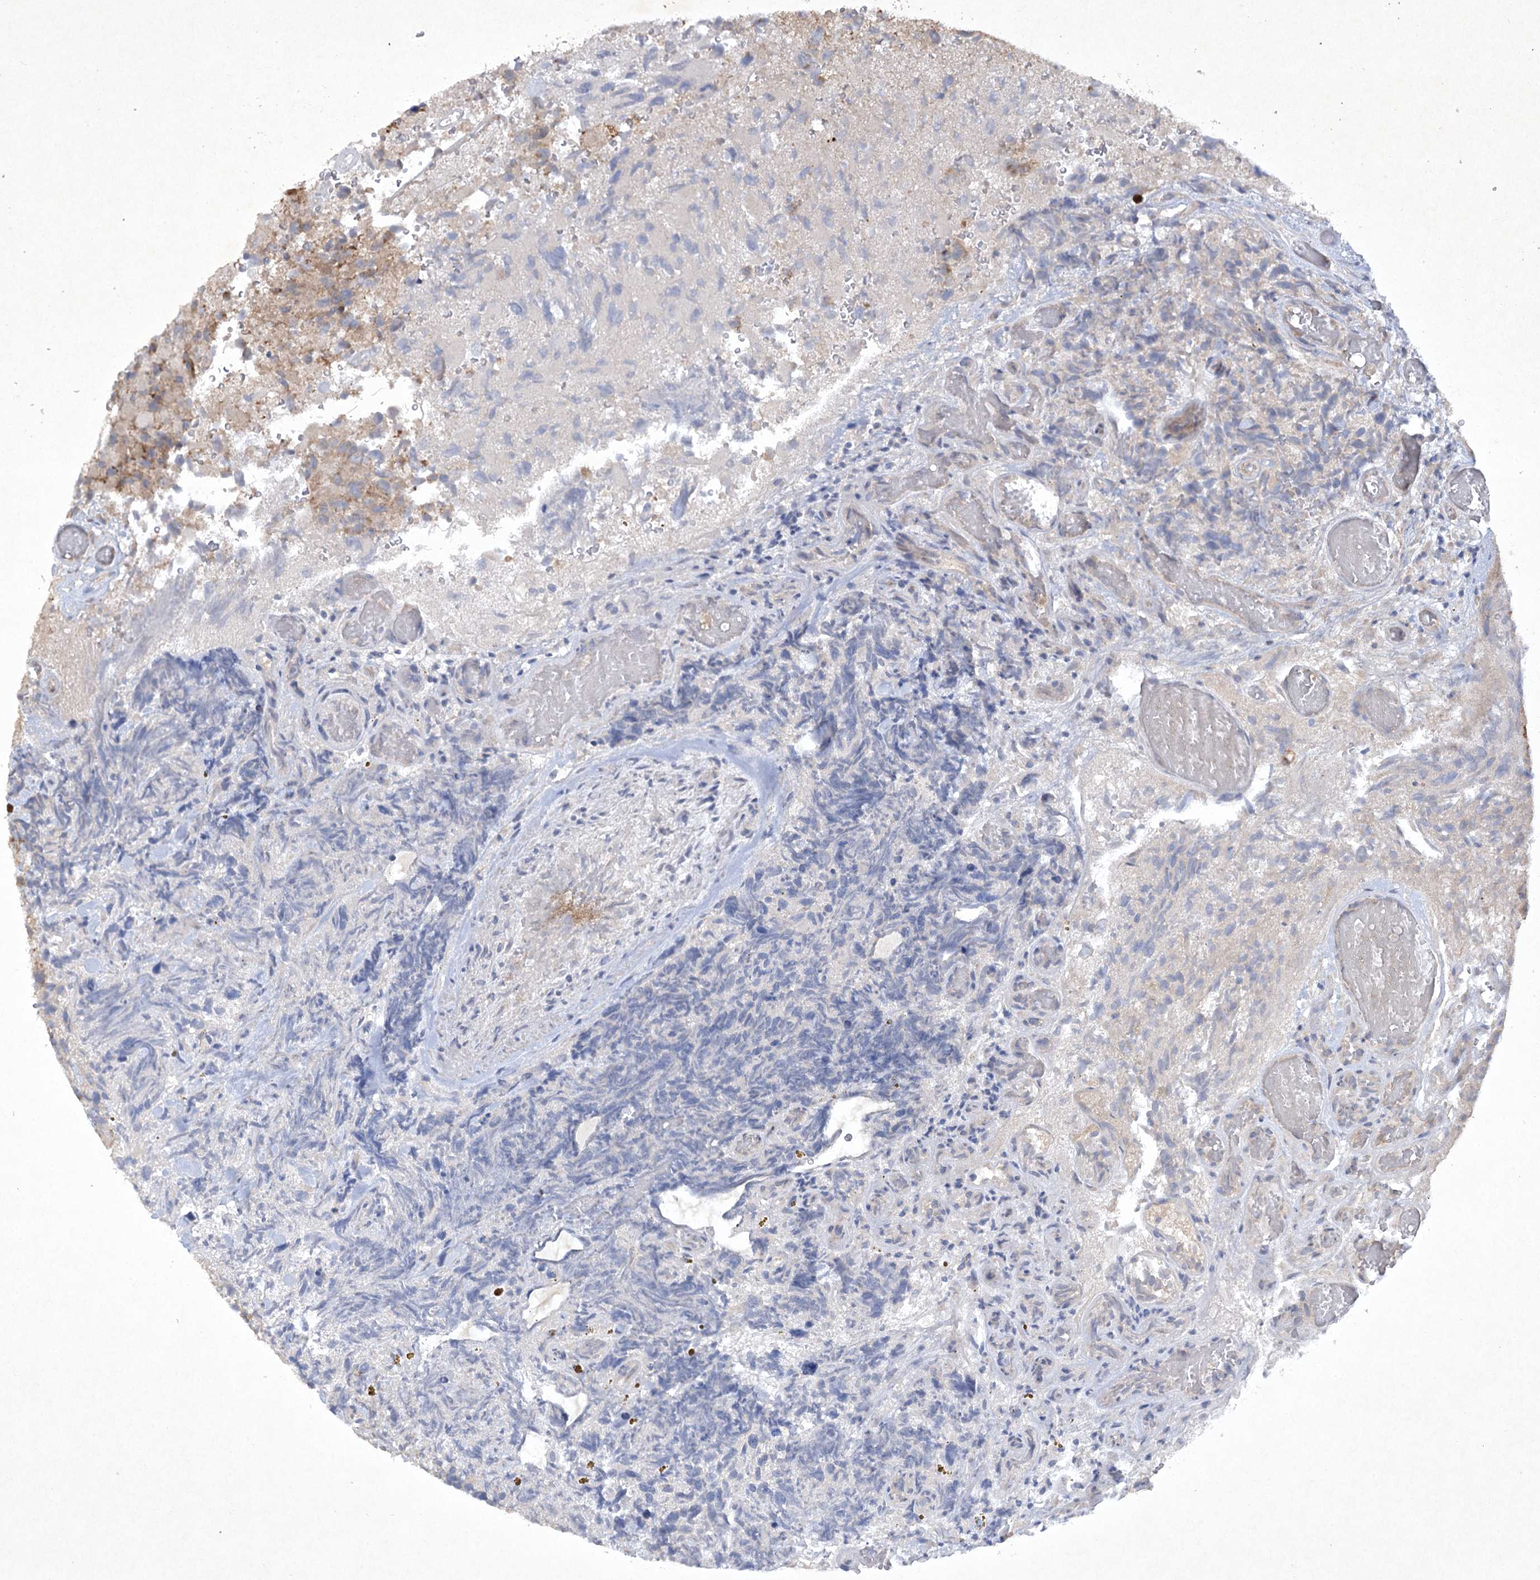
{"staining": {"intensity": "weak", "quantity": "25%-75%", "location": "cytoplasmic/membranous"}, "tissue": "glioma", "cell_type": "Tumor cells", "image_type": "cancer", "snomed": [{"axis": "morphology", "description": "Glioma, malignant, High grade"}, {"axis": "topography", "description": "Brain"}], "caption": "This is a micrograph of IHC staining of malignant glioma (high-grade), which shows weak staining in the cytoplasmic/membranous of tumor cells.", "gene": "TRAF3IP1", "patient": {"sex": "male", "age": 69}}